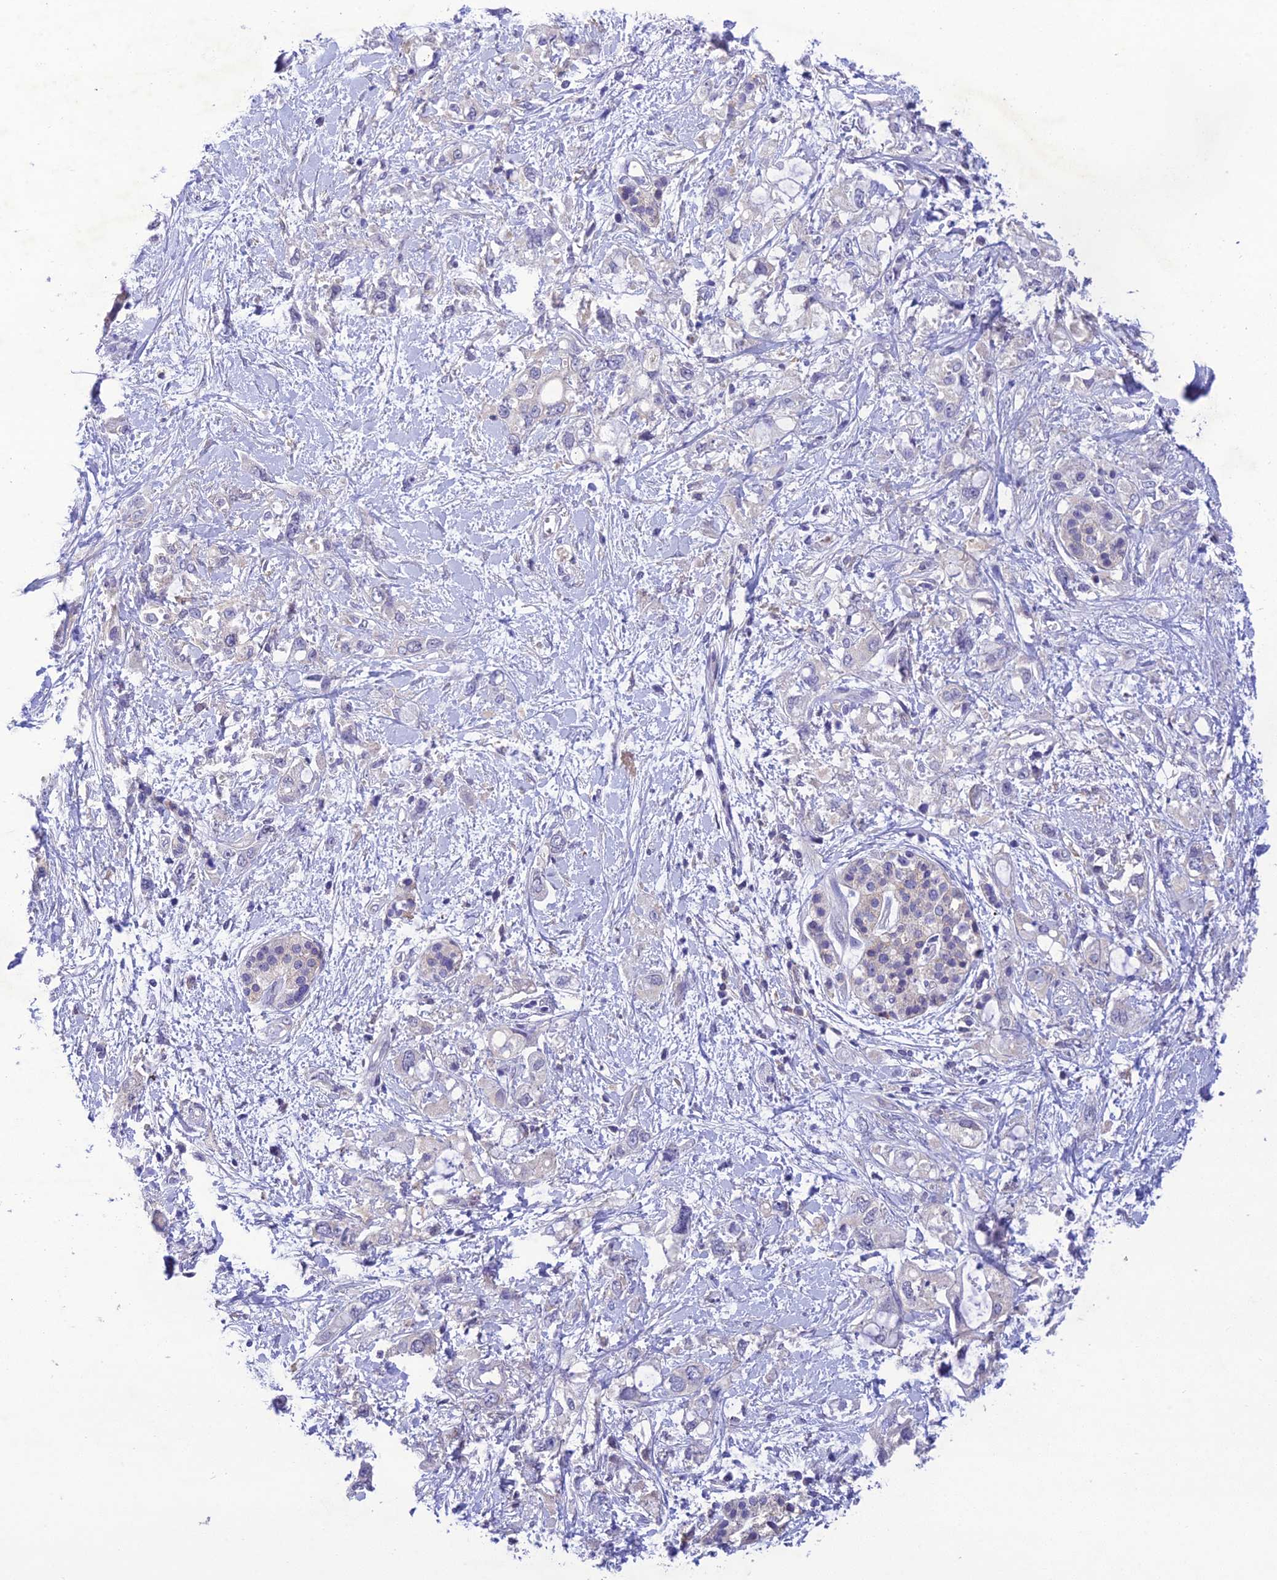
{"staining": {"intensity": "negative", "quantity": "none", "location": "none"}, "tissue": "pancreatic cancer", "cell_type": "Tumor cells", "image_type": "cancer", "snomed": [{"axis": "morphology", "description": "Adenocarcinoma, NOS"}, {"axis": "topography", "description": "Pancreas"}], "caption": "Tumor cells are negative for protein expression in human pancreatic adenocarcinoma. (Brightfield microscopy of DAB (3,3'-diaminobenzidine) immunohistochemistry at high magnification).", "gene": "SNX24", "patient": {"sex": "female", "age": 56}}